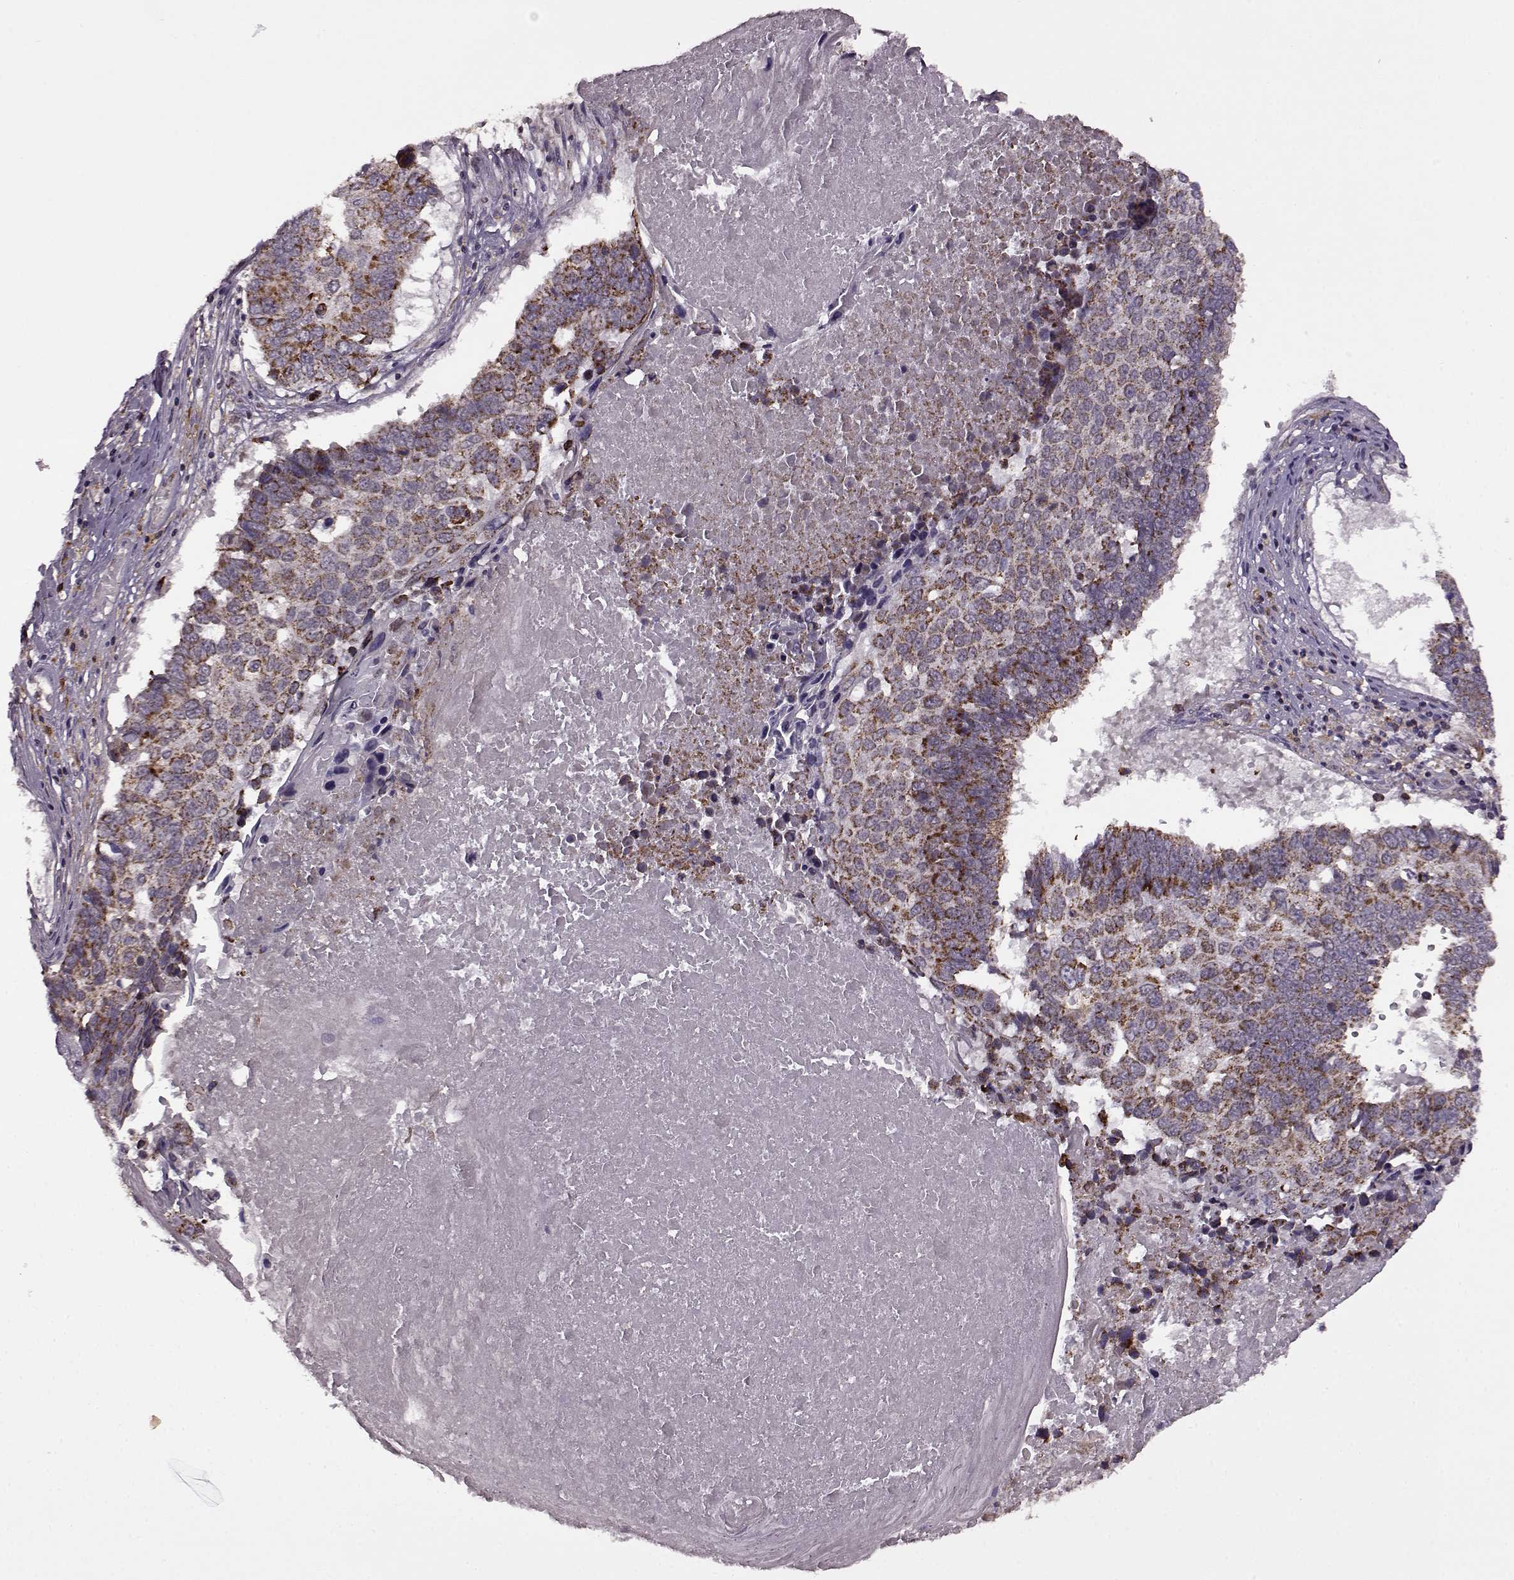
{"staining": {"intensity": "strong", "quantity": ">75%", "location": "cytoplasmic/membranous"}, "tissue": "lung cancer", "cell_type": "Tumor cells", "image_type": "cancer", "snomed": [{"axis": "morphology", "description": "Squamous cell carcinoma, NOS"}, {"axis": "topography", "description": "Lung"}], "caption": "Immunohistochemical staining of human lung squamous cell carcinoma displays high levels of strong cytoplasmic/membranous positivity in about >75% of tumor cells.", "gene": "MTSS1", "patient": {"sex": "male", "age": 73}}